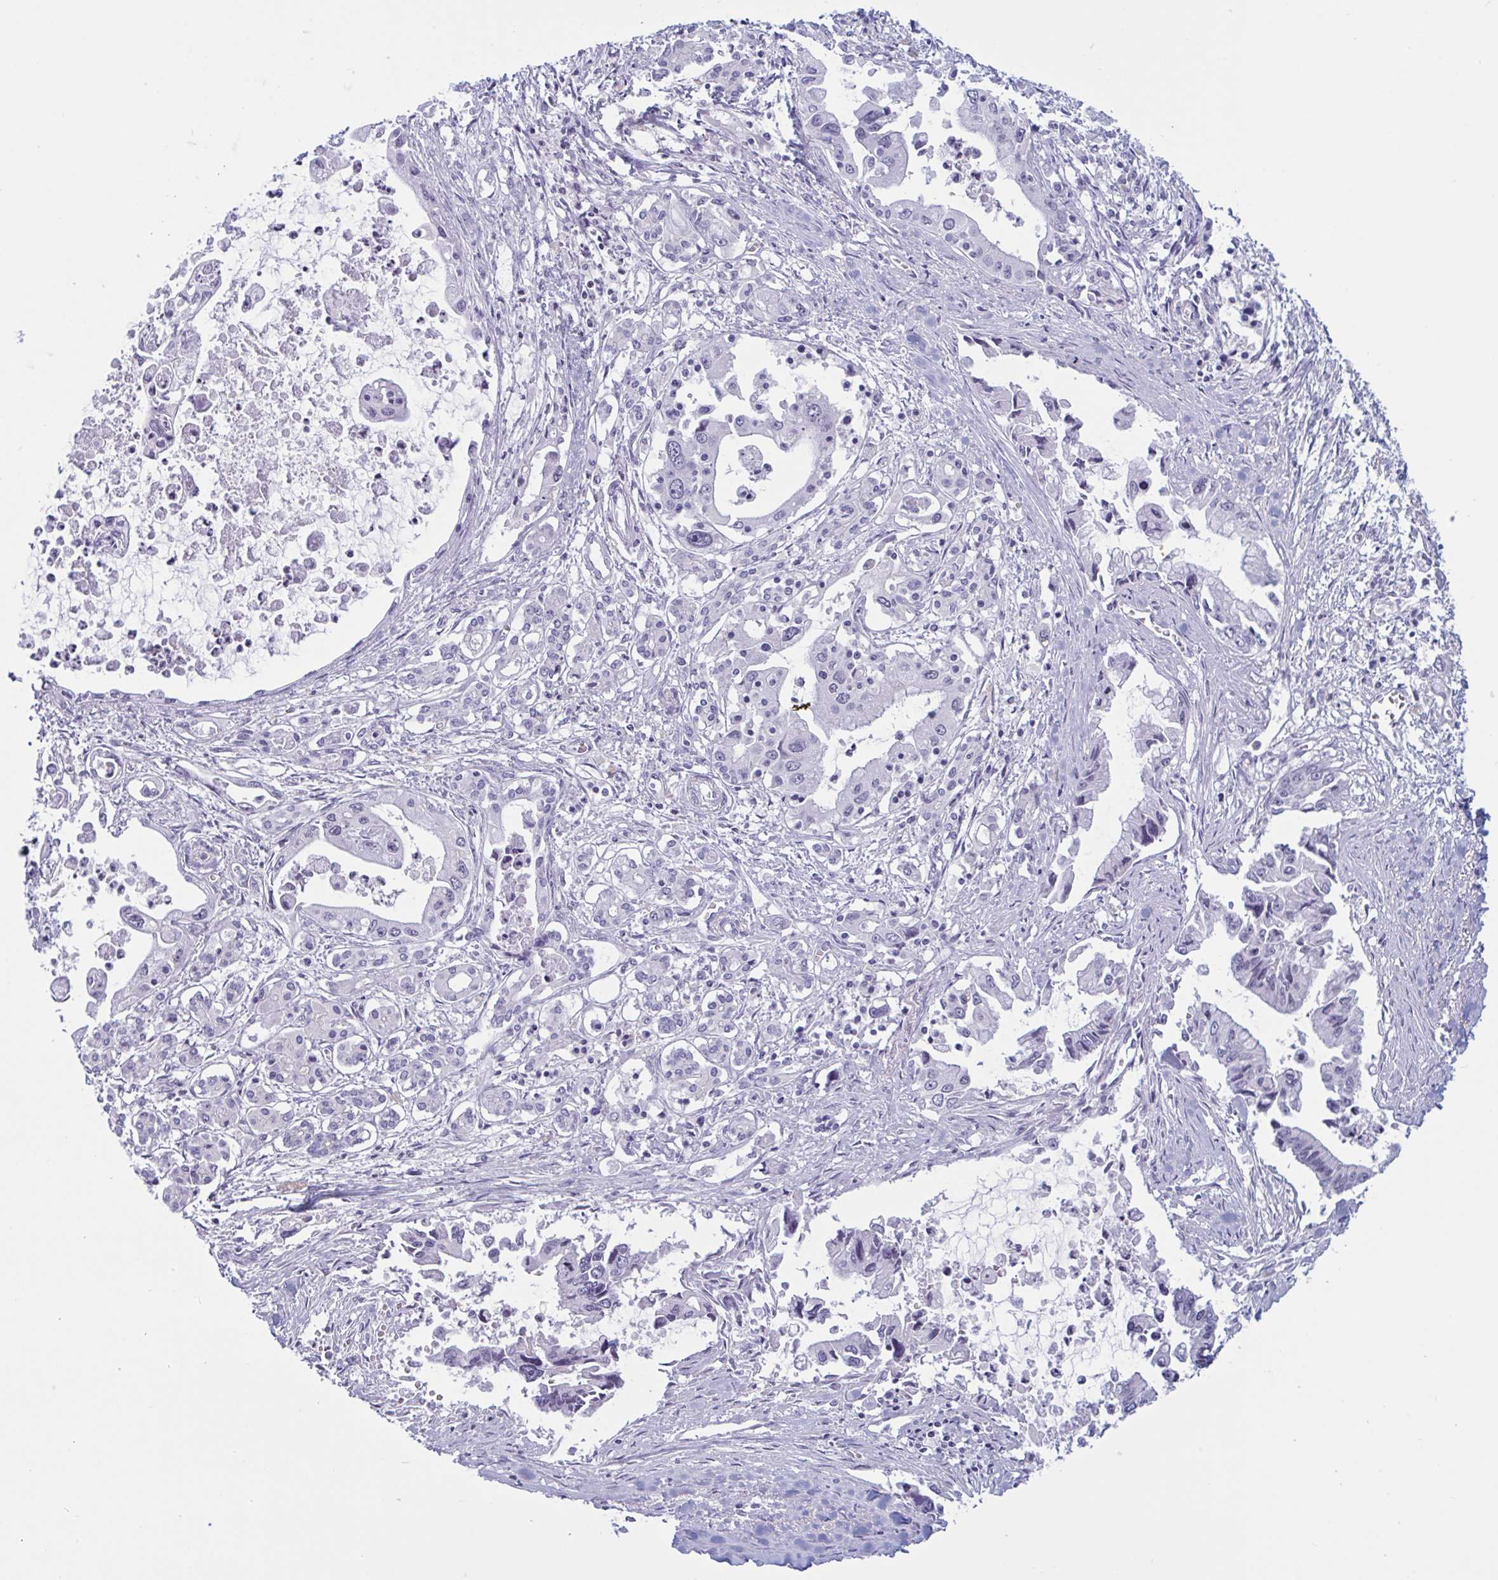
{"staining": {"intensity": "negative", "quantity": "none", "location": "none"}, "tissue": "pancreatic cancer", "cell_type": "Tumor cells", "image_type": "cancer", "snomed": [{"axis": "morphology", "description": "Adenocarcinoma, NOS"}, {"axis": "topography", "description": "Pancreas"}], "caption": "Tumor cells are negative for brown protein staining in pancreatic adenocarcinoma.", "gene": "NAA30", "patient": {"sex": "male", "age": 84}}